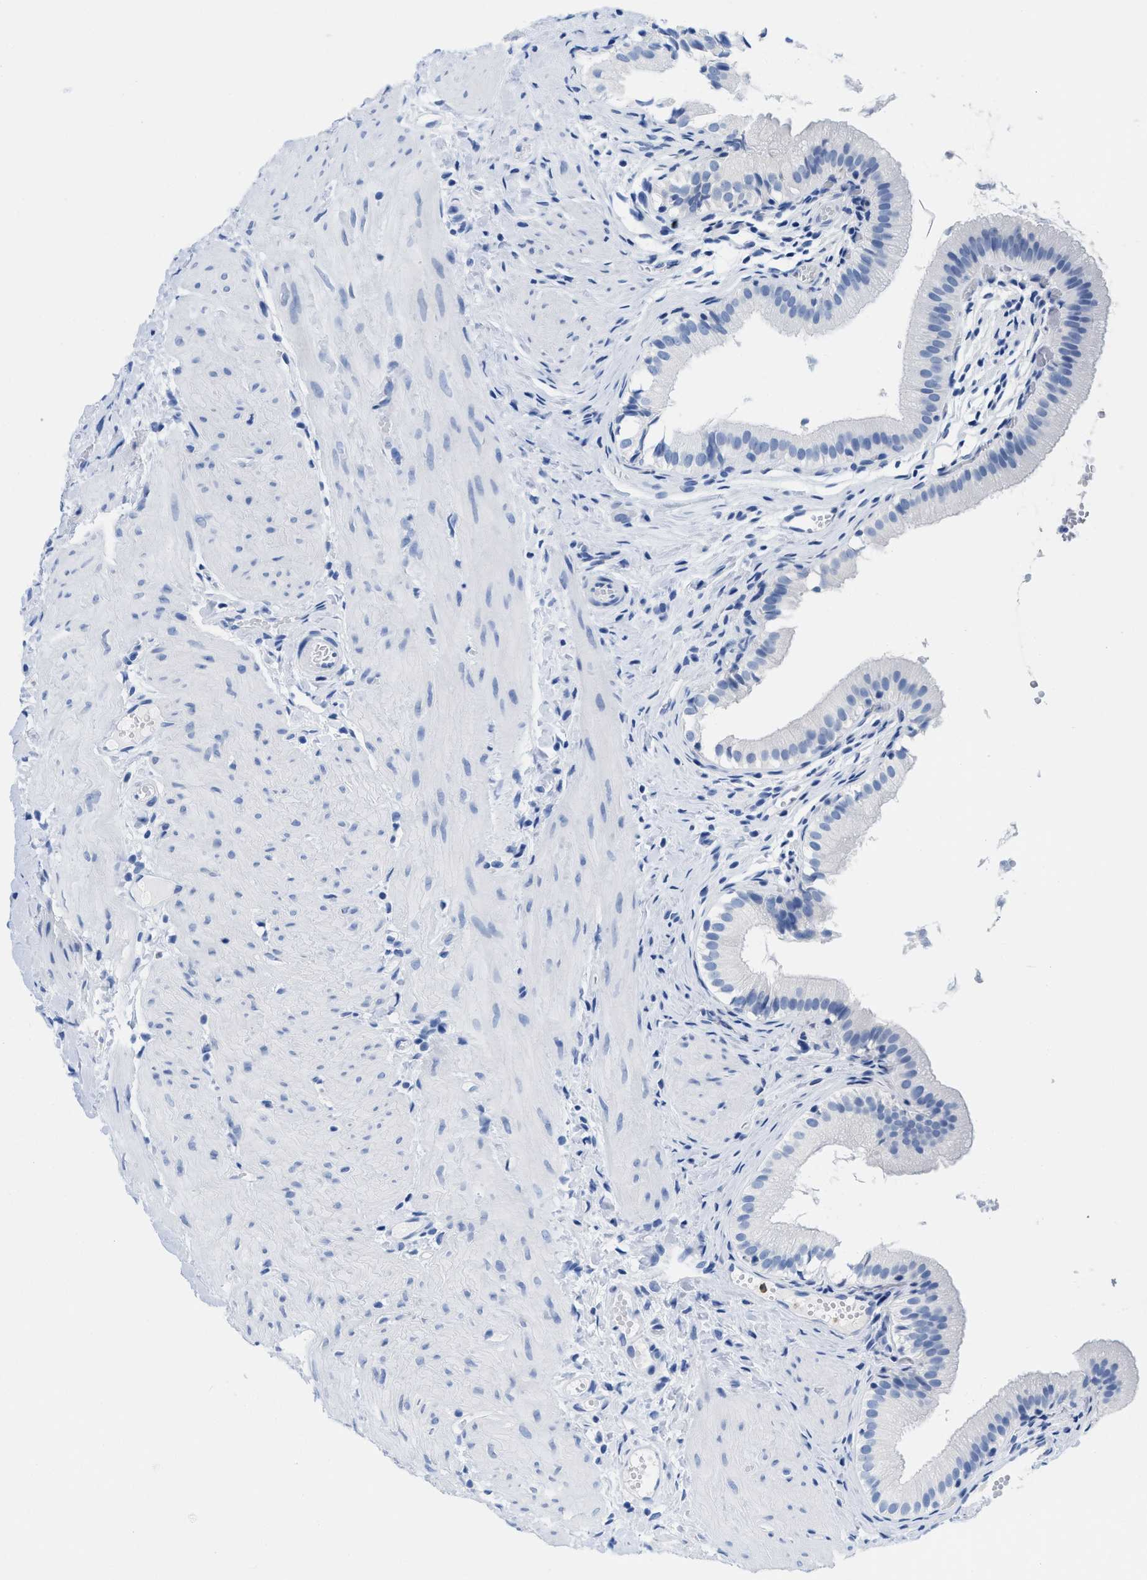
{"staining": {"intensity": "negative", "quantity": "none", "location": "none"}, "tissue": "gallbladder", "cell_type": "Glandular cells", "image_type": "normal", "snomed": [{"axis": "morphology", "description": "Normal tissue, NOS"}, {"axis": "topography", "description": "Gallbladder"}], "caption": "The photomicrograph displays no significant expression in glandular cells of gallbladder. (DAB (3,3'-diaminobenzidine) immunohistochemistry (IHC), high magnification).", "gene": "CR1", "patient": {"sex": "female", "age": 26}}